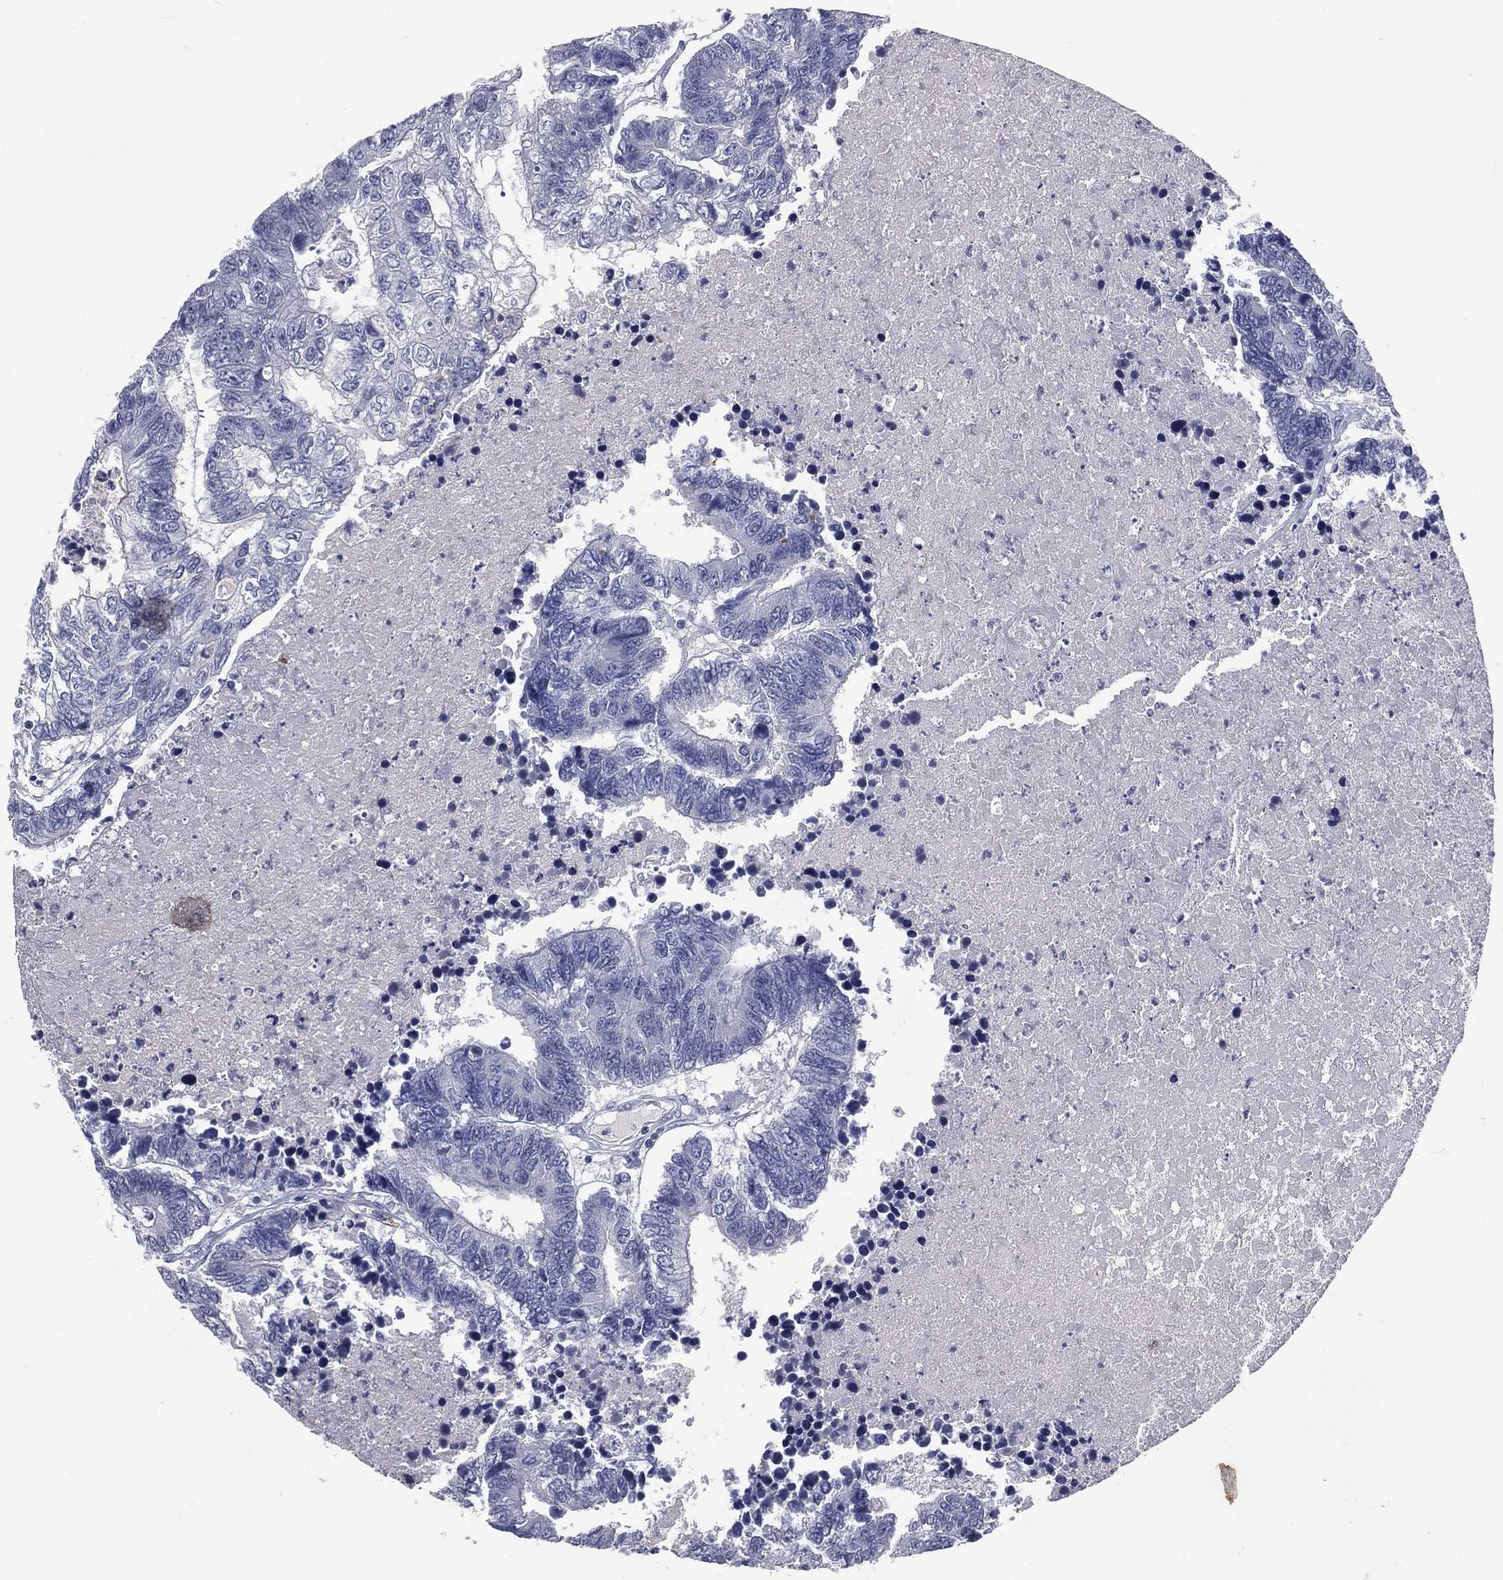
{"staining": {"intensity": "negative", "quantity": "none", "location": "none"}, "tissue": "colorectal cancer", "cell_type": "Tumor cells", "image_type": "cancer", "snomed": [{"axis": "morphology", "description": "Adenocarcinoma, NOS"}, {"axis": "topography", "description": "Colon"}], "caption": "Tumor cells show no significant positivity in adenocarcinoma (colorectal).", "gene": "IFT27", "patient": {"sex": "female", "age": 48}}